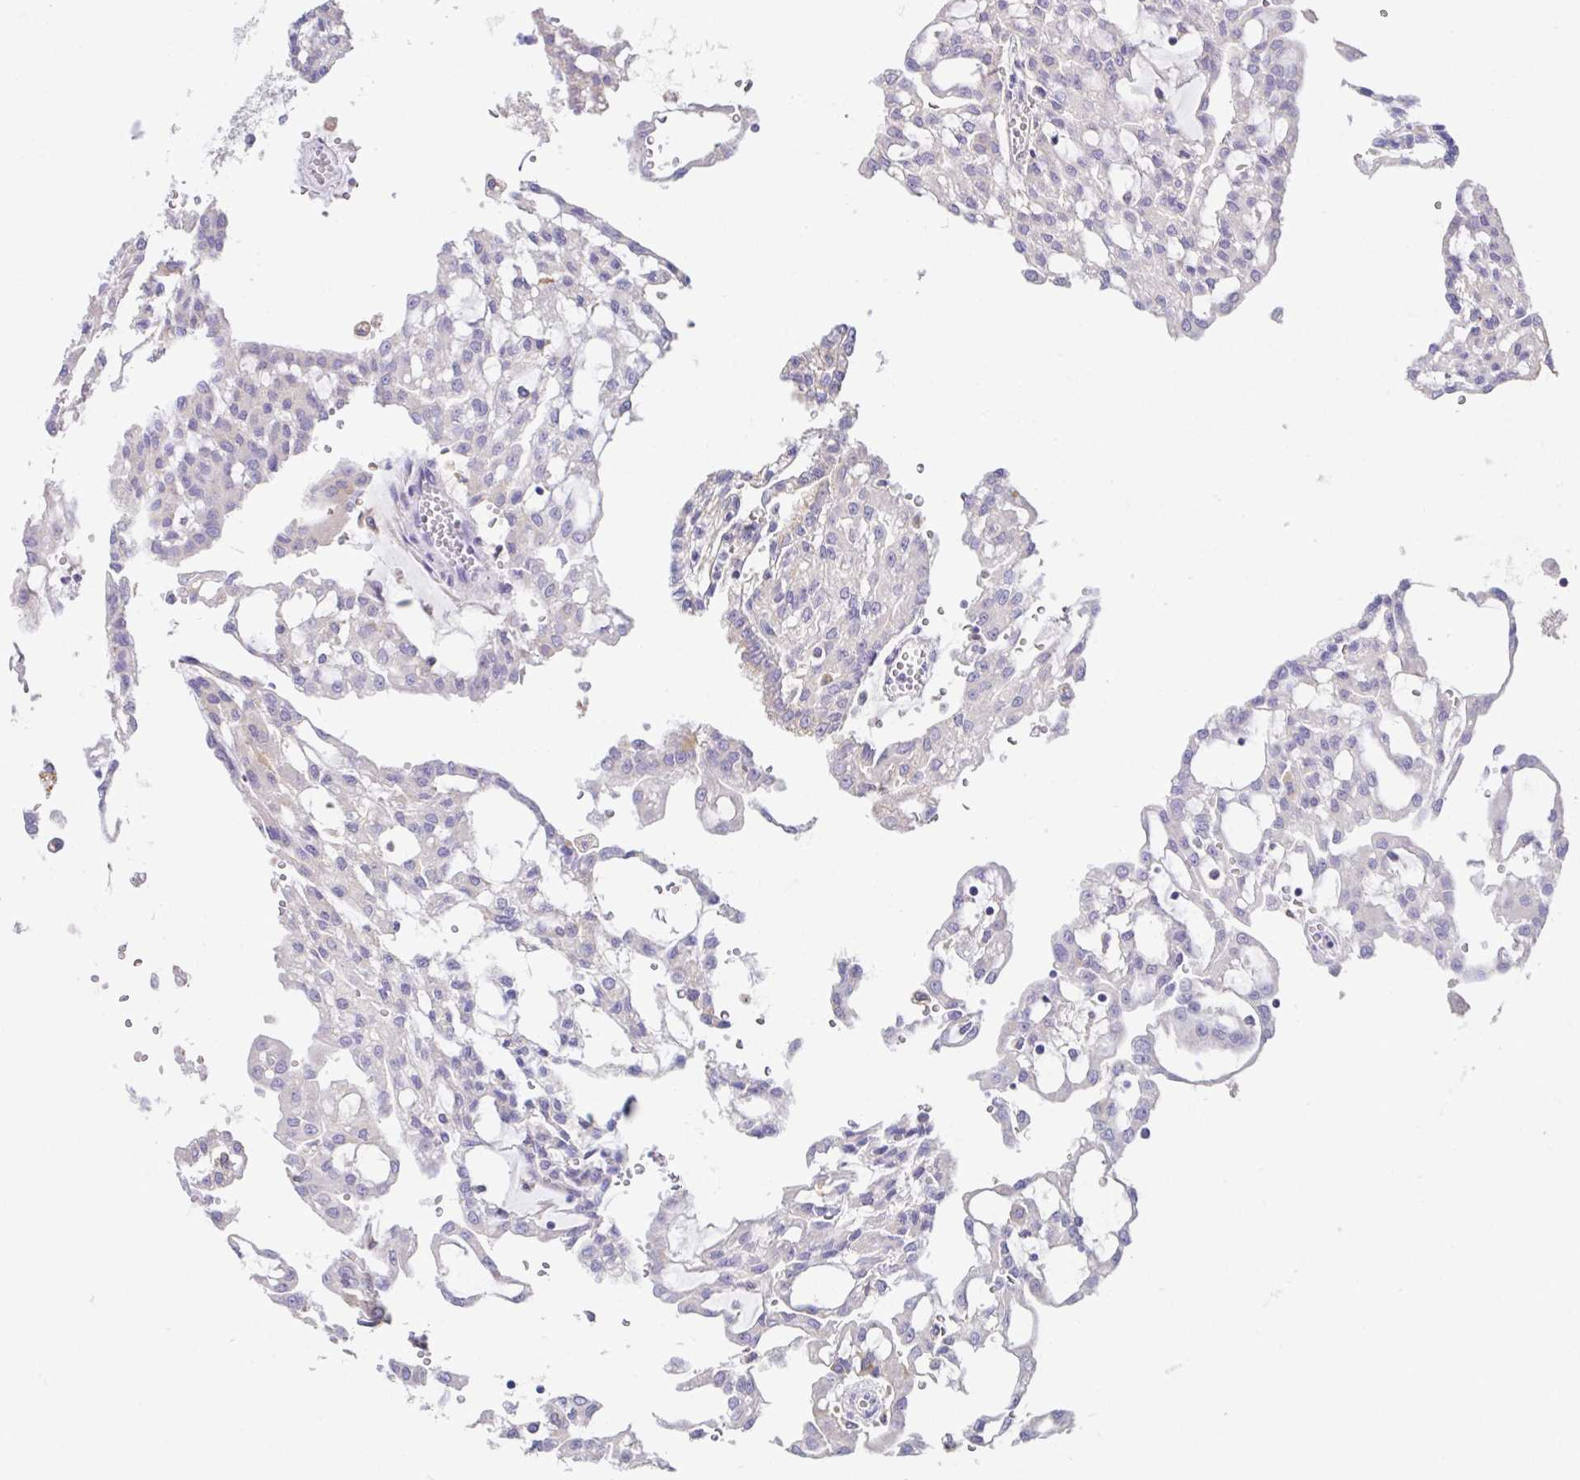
{"staining": {"intensity": "negative", "quantity": "none", "location": "none"}, "tissue": "renal cancer", "cell_type": "Tumor cells", "image_type": "cancer", "snomed": [{"axis": "morphology", "description": "Adenocarcinoma, NOS"}, {"axis": "topography", "description": "Kidney"}], "caption": "Renal cancer (adenocarcinoma) was stained to show a protein in brown. There is no significant staining in tumor cells. The staining was performed using DAB to visualize the protein expression in brown, while the nuclei were stained in blue with hematoxylin (Magnification: 20x).", "gene": "ZNF33A", "patient": {"sex": "male", "age": 63}}